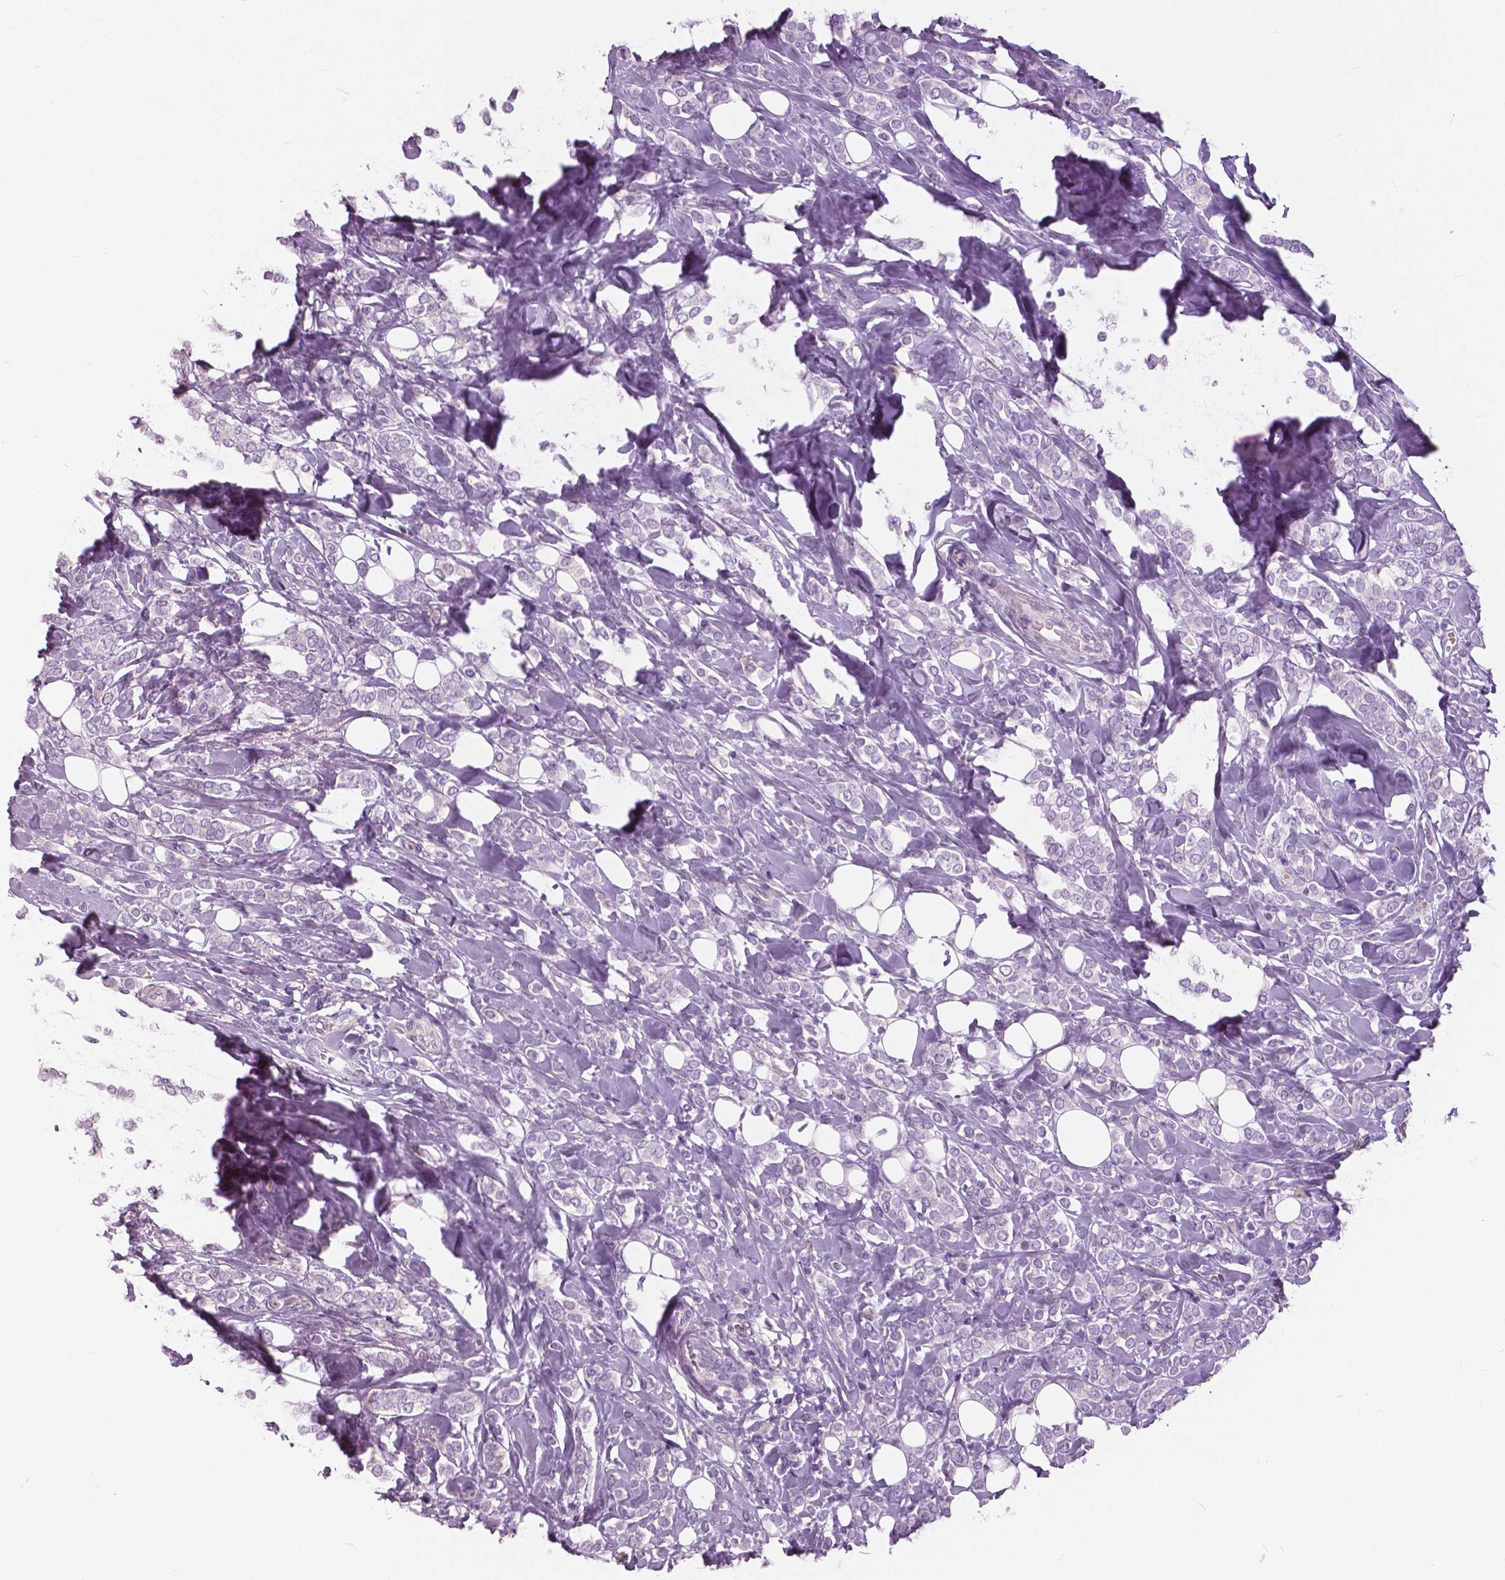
{"staining": {"intensity": "negative", "quantity": "none", "location": "none"}, "tissue": "breast cancer", "cell_type": "Tumor cells", "image_type": "cancer", "snomed": [{"axis": "morphology", "description": "Lobular carcinoma"}, {"axis": "topography", "description": "Breast"}], "caption": "The histopathology image reveals no staining of tumor cells in lobular carcinoma (breast).", "gene": "SERPINI1", "patient": {"sex": "female", "age": 49}}